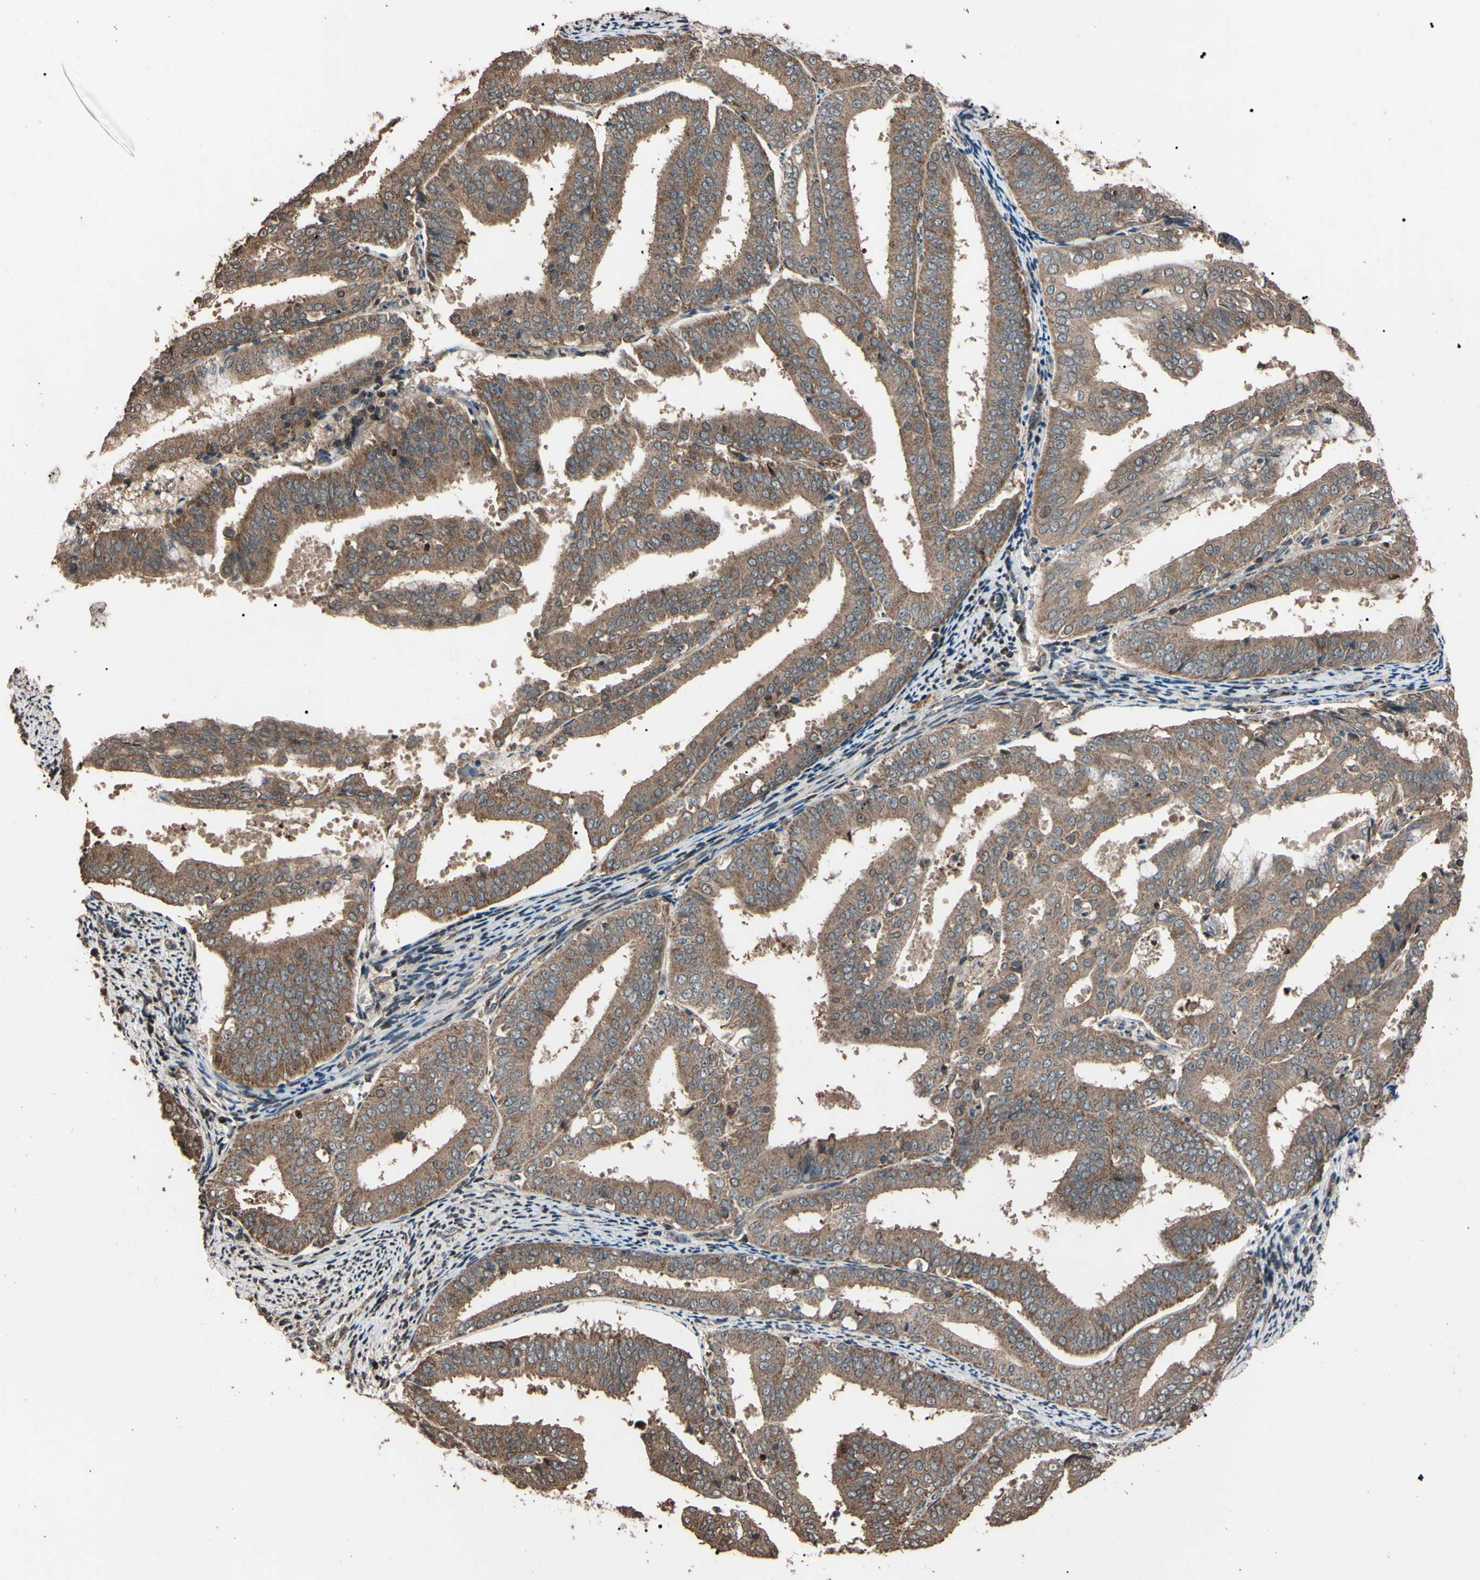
{"staining": {"intensity": "moderate", "quantity": ">75%", "location": "cytoplasmic/membranous"}, "tissue": "endometrial cancer", "cell_type": "Tumor cells", "image_type": "cancer", "snomed": [{"axis": "morphology", "description": "Adenocarcinoma, NOS"}, {"axis": "topography", "description": "Endometrium"}], "caption": "Endometrial adenocarcinoma was stained to show a protein in brown. There is medium levels of moderate cytoplasmic/membranous expression in approximately >75% of tumor cells.", "gene": "TNFRSF1A", "patient": {"sex": "female", "age": 63}}